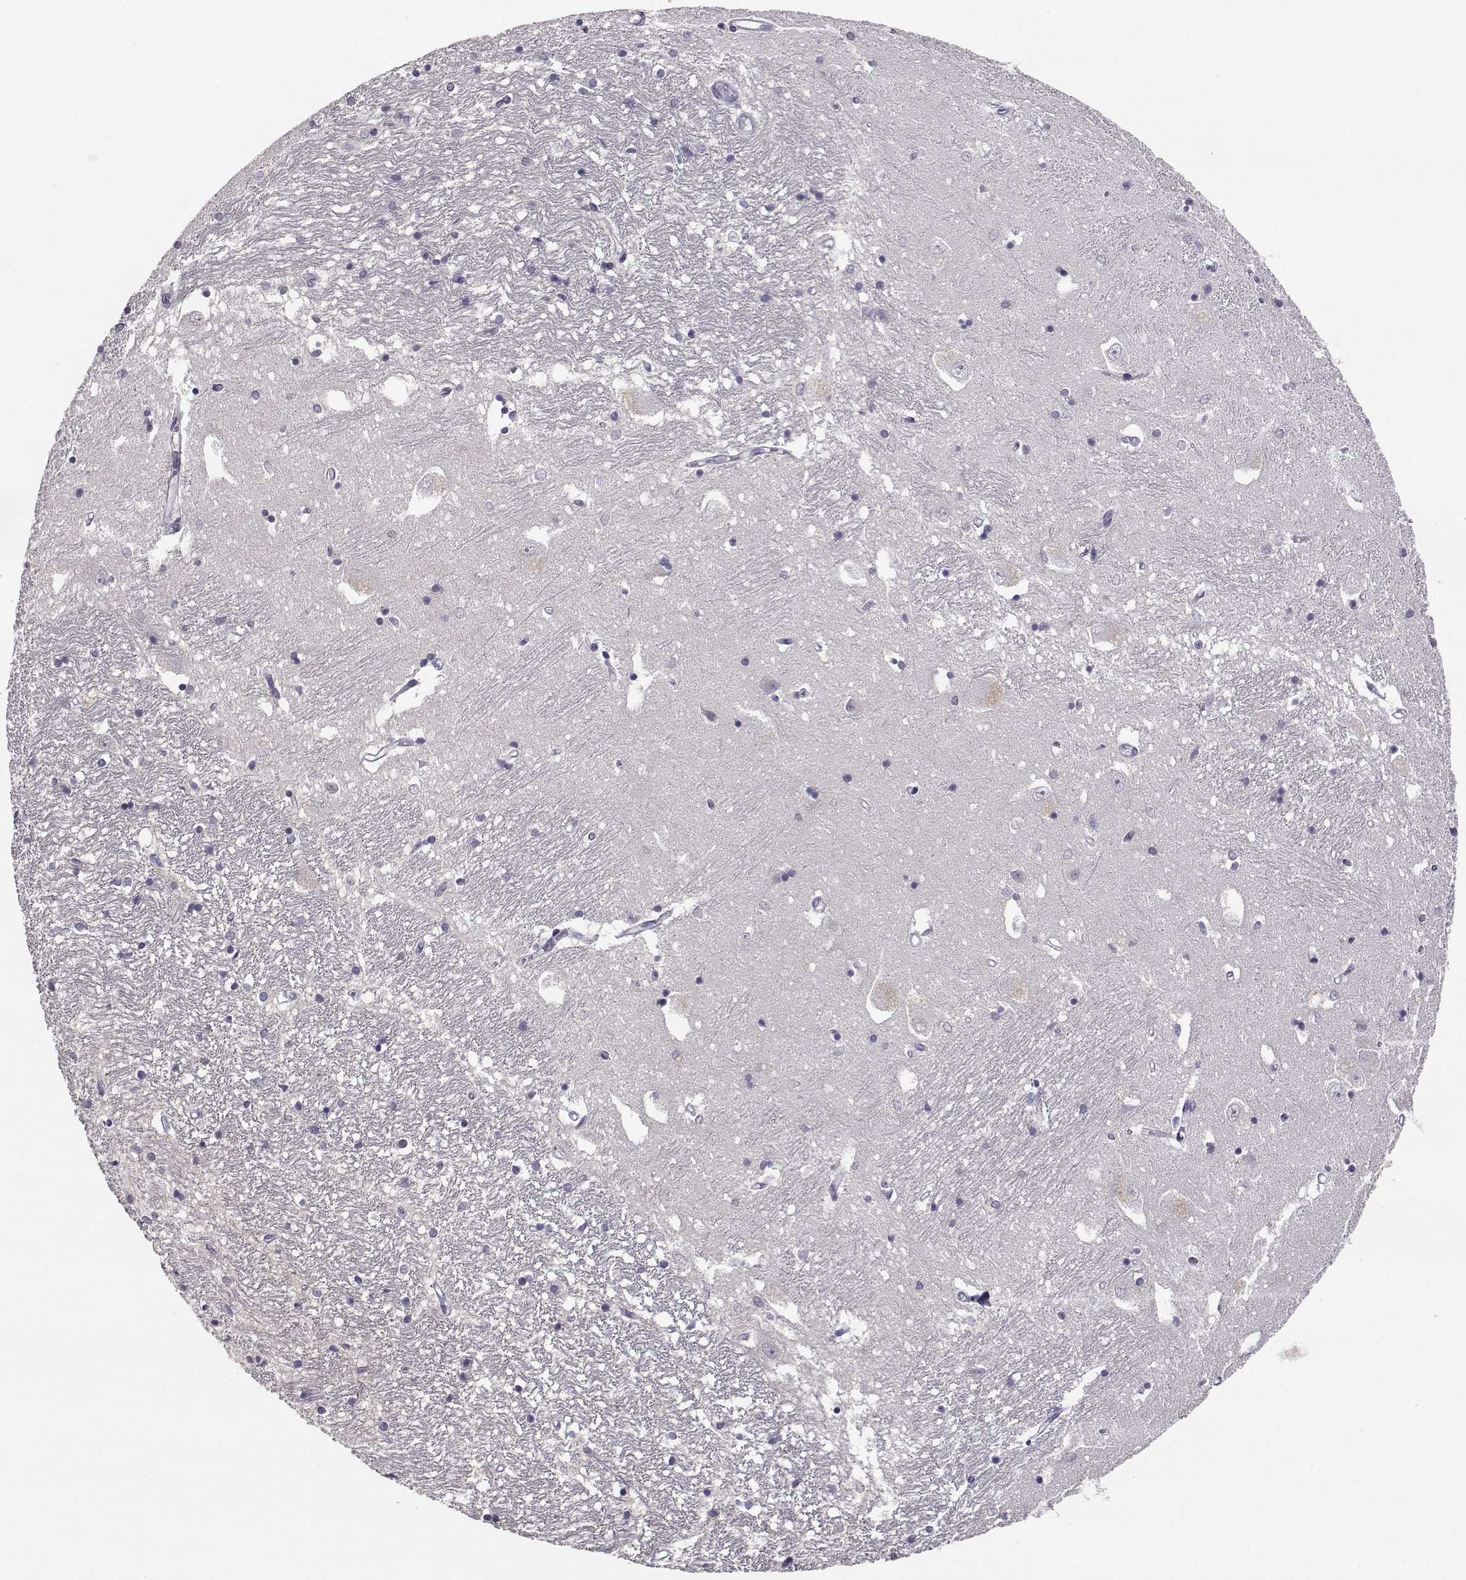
{"staining": {"intensity": "negative", "quantity": "none", "location": "none"}, "tissue": "caudate", "cell_type": "Glial cells", "image_type": "normal", "snomed": [{"axis": "morphology", "description": "Normal tissue, NOS"}, {"axis": "topography", "description": "Lateral ventricle wall"}], "caption": "DAB immunohistochemical staining of unremarkable human caudate reveals no significant expression in glial cells. (Stains: DAB IHC with hematoxylin counter stain, Microscopy: brightfield microscopy at high magnification).", "gene": "RHOXF2", "patient": {"sex": "female", "age": 71}}